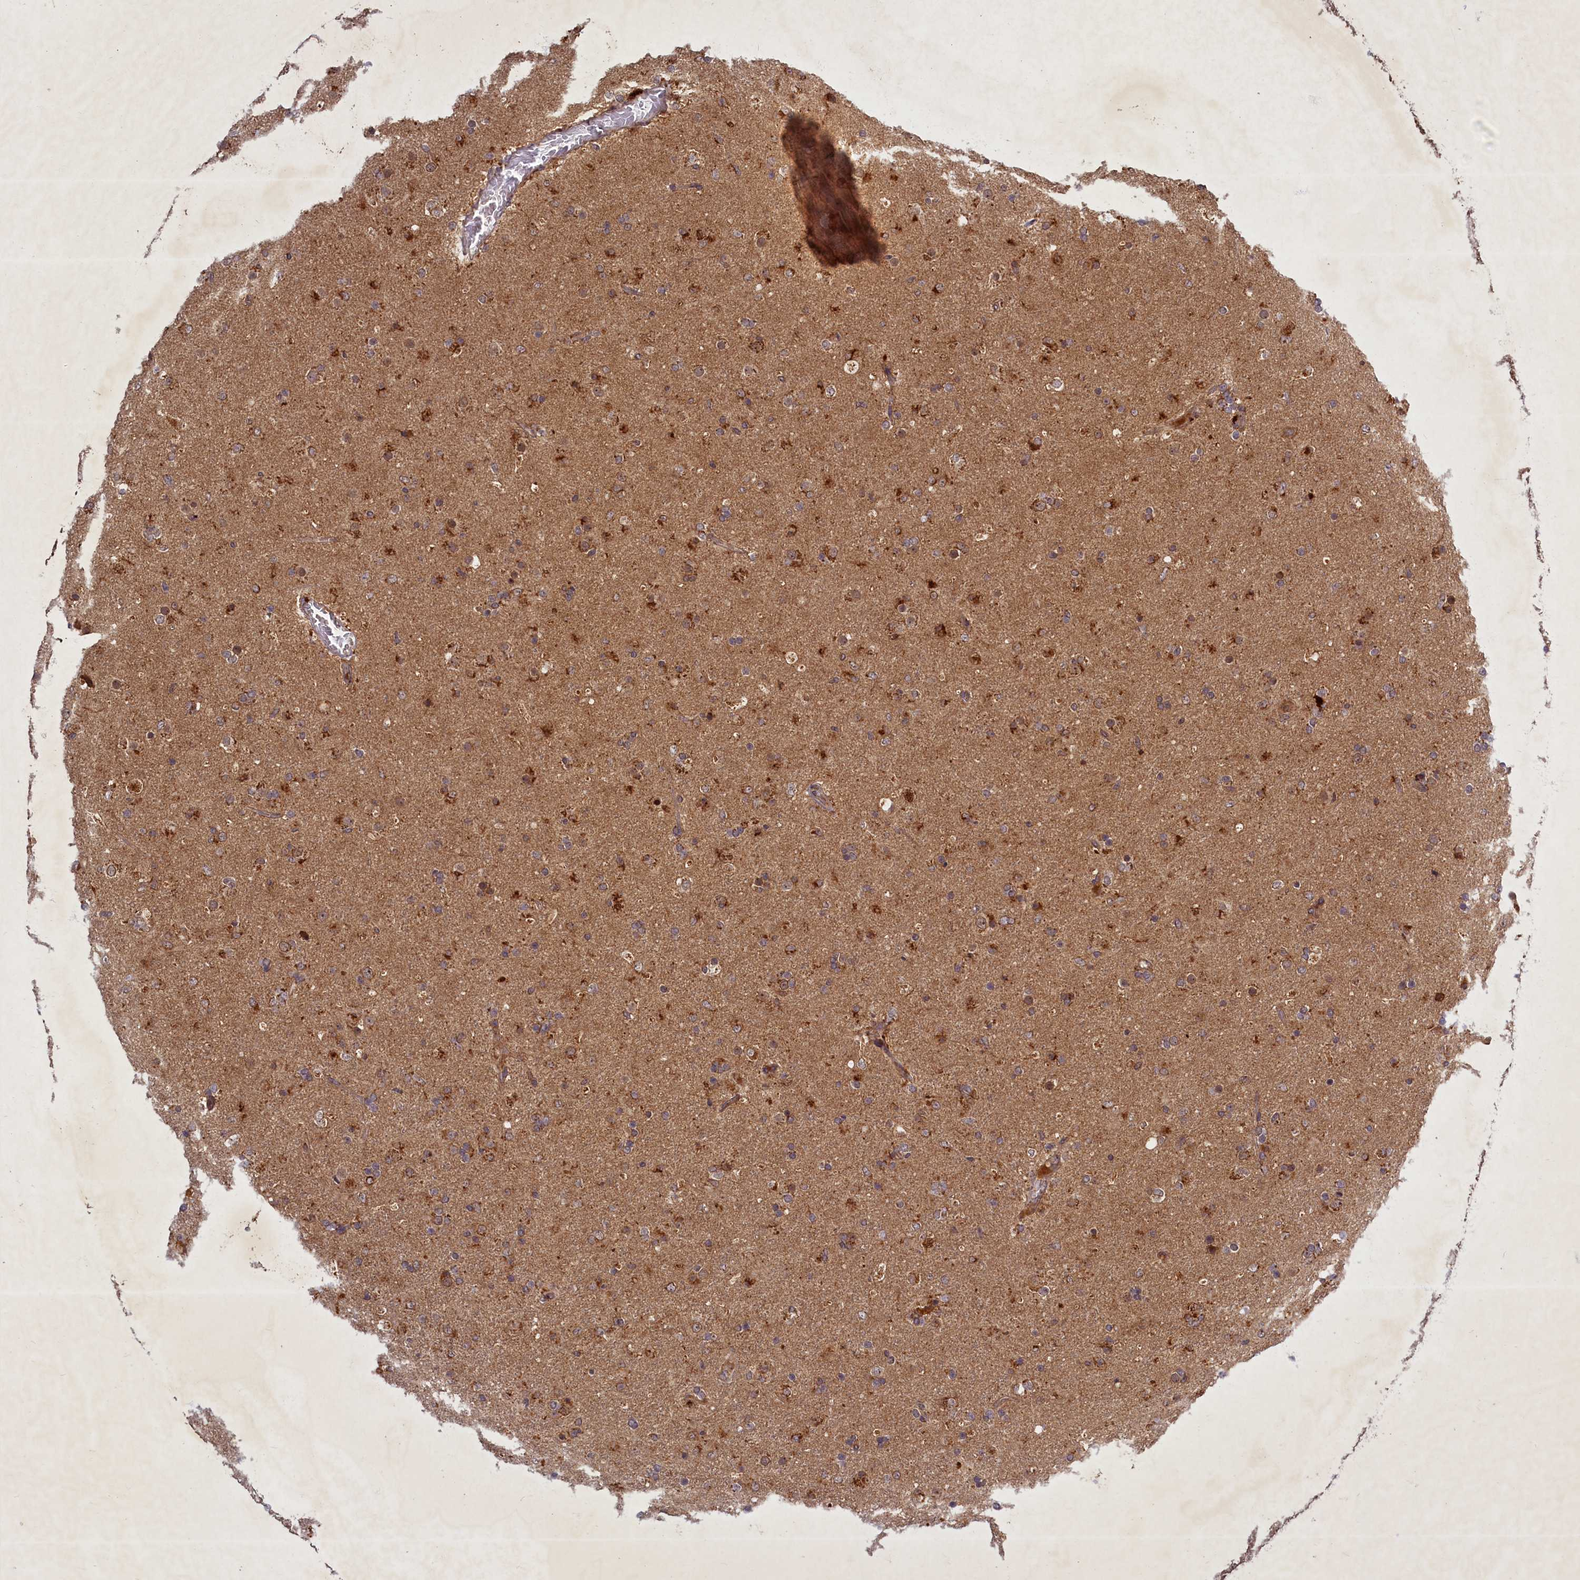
{"staining": {"intensity": "moderate", "quantity": "25%-75%", "location": "cytoplasmic/membranous"}, "tissue": "glioma", "cell_type": "Tumor cells", "image_type": "cancer", "snomed": [{"axis": "morphology", "description": "Glioma, malignant, Low grade"}, {"axis": "topography", "description": "Brain"}], "caption": "Immunohistochemistry (IHC) (DAB (3,3'-diaminobenzidine)) staining of human glioma demonstrates moderate cytoplasmic/membranous protein staining in about 25%-75% of tumor cells. The staining is performed using DAB brown chromogen to label protein expression. The nuclei are counter-stained blue using hematoxylin.", "gene": "BICD1", "patient": {"sex": "male", "age": 65}}